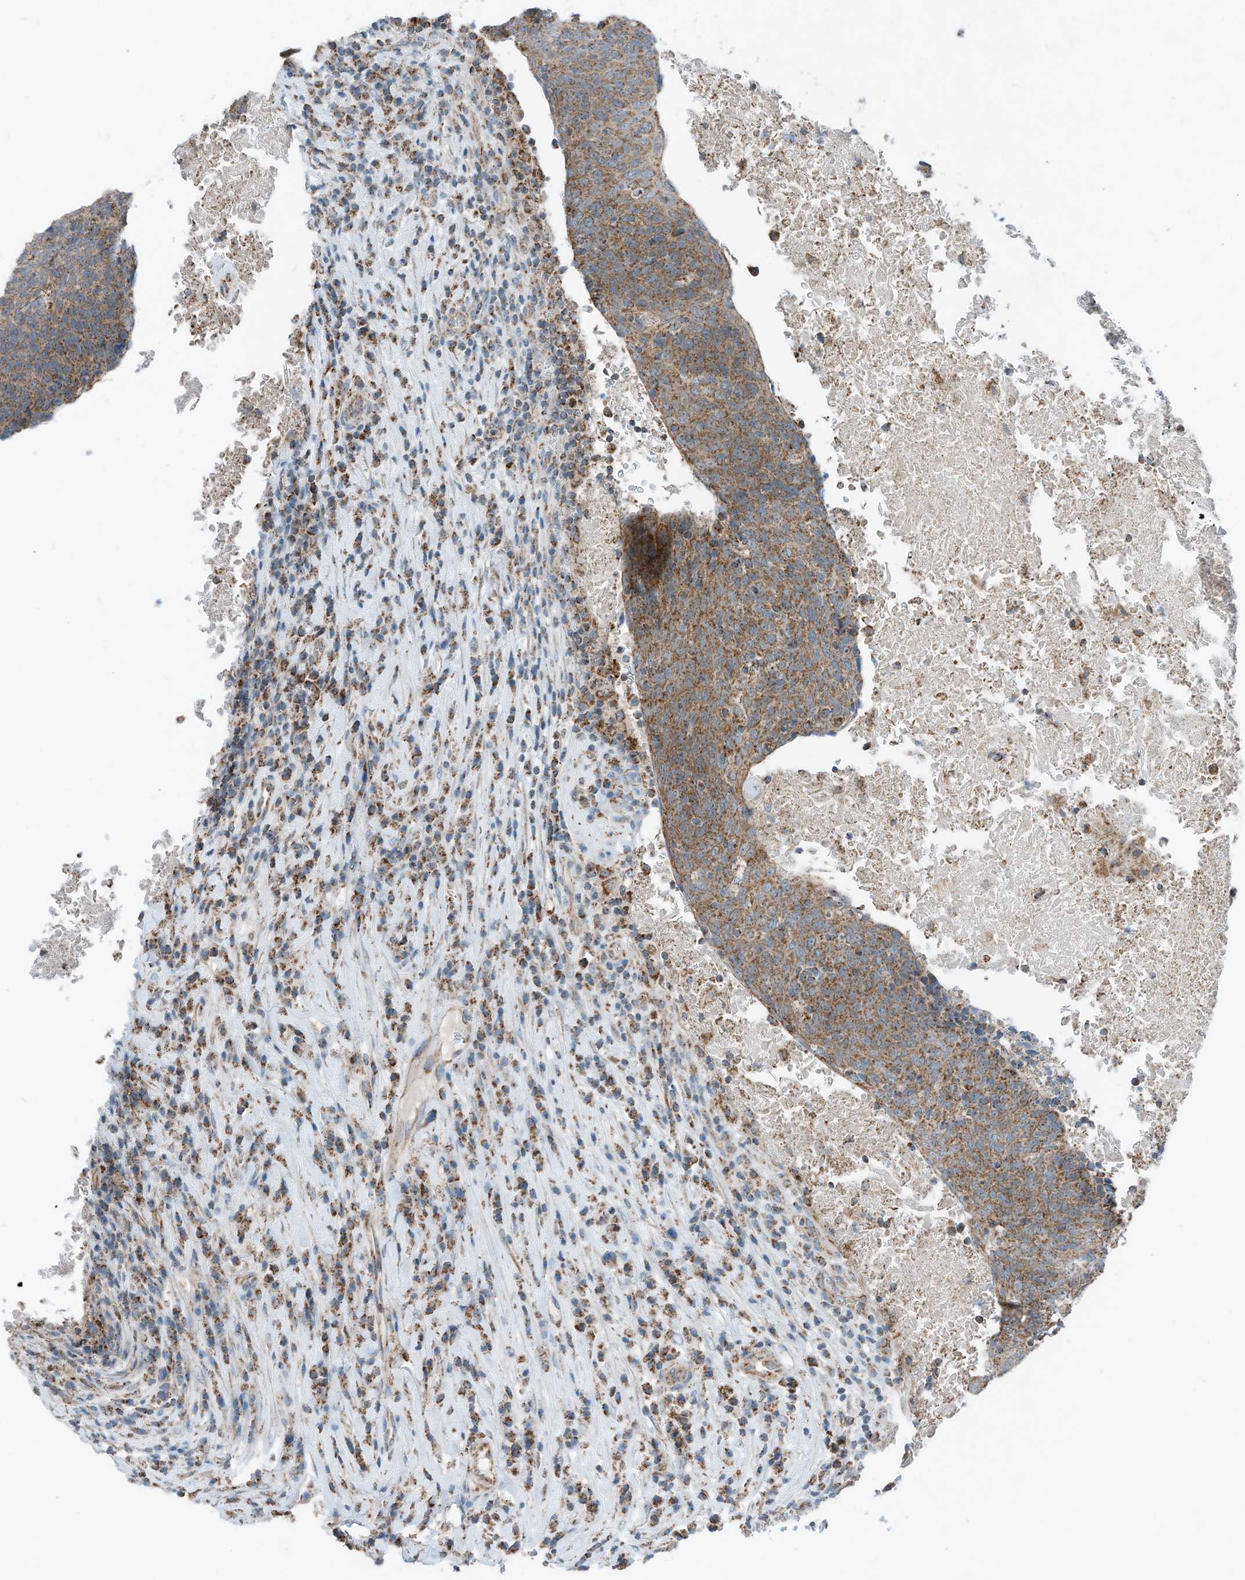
{"staining": {"intensity": "moderate", "quantity": ">75%", "location": "cytoplasmic/membranous"}, "tissue": "head and neck cancer", "cell_type": "Tumor cells", "image_type": "cancer", "snomed": [{"axis": "morphology", "description": "Squamous cell carcinoma, NOS"}, {"axis": "morphology", "description": "Squamous cell carcinoma, metastatic, NOS"}, {"axis": "topography", "description": "Lymph node"}, {"axis": "topography", "description": "Head-Neck"}], "caption": "Tumor cells show moderate cytoplasmic/membranous positivity in about >75% of cells in head and neck cancer. The staining is performed using DAB (3,3'-diaminobenzidine) brown chromogen to label protein expression. The nuclei are counter-stained blue using hematoxylin.", "gene": "RMND1", "patient": {"sex": "male", "age": 62}}